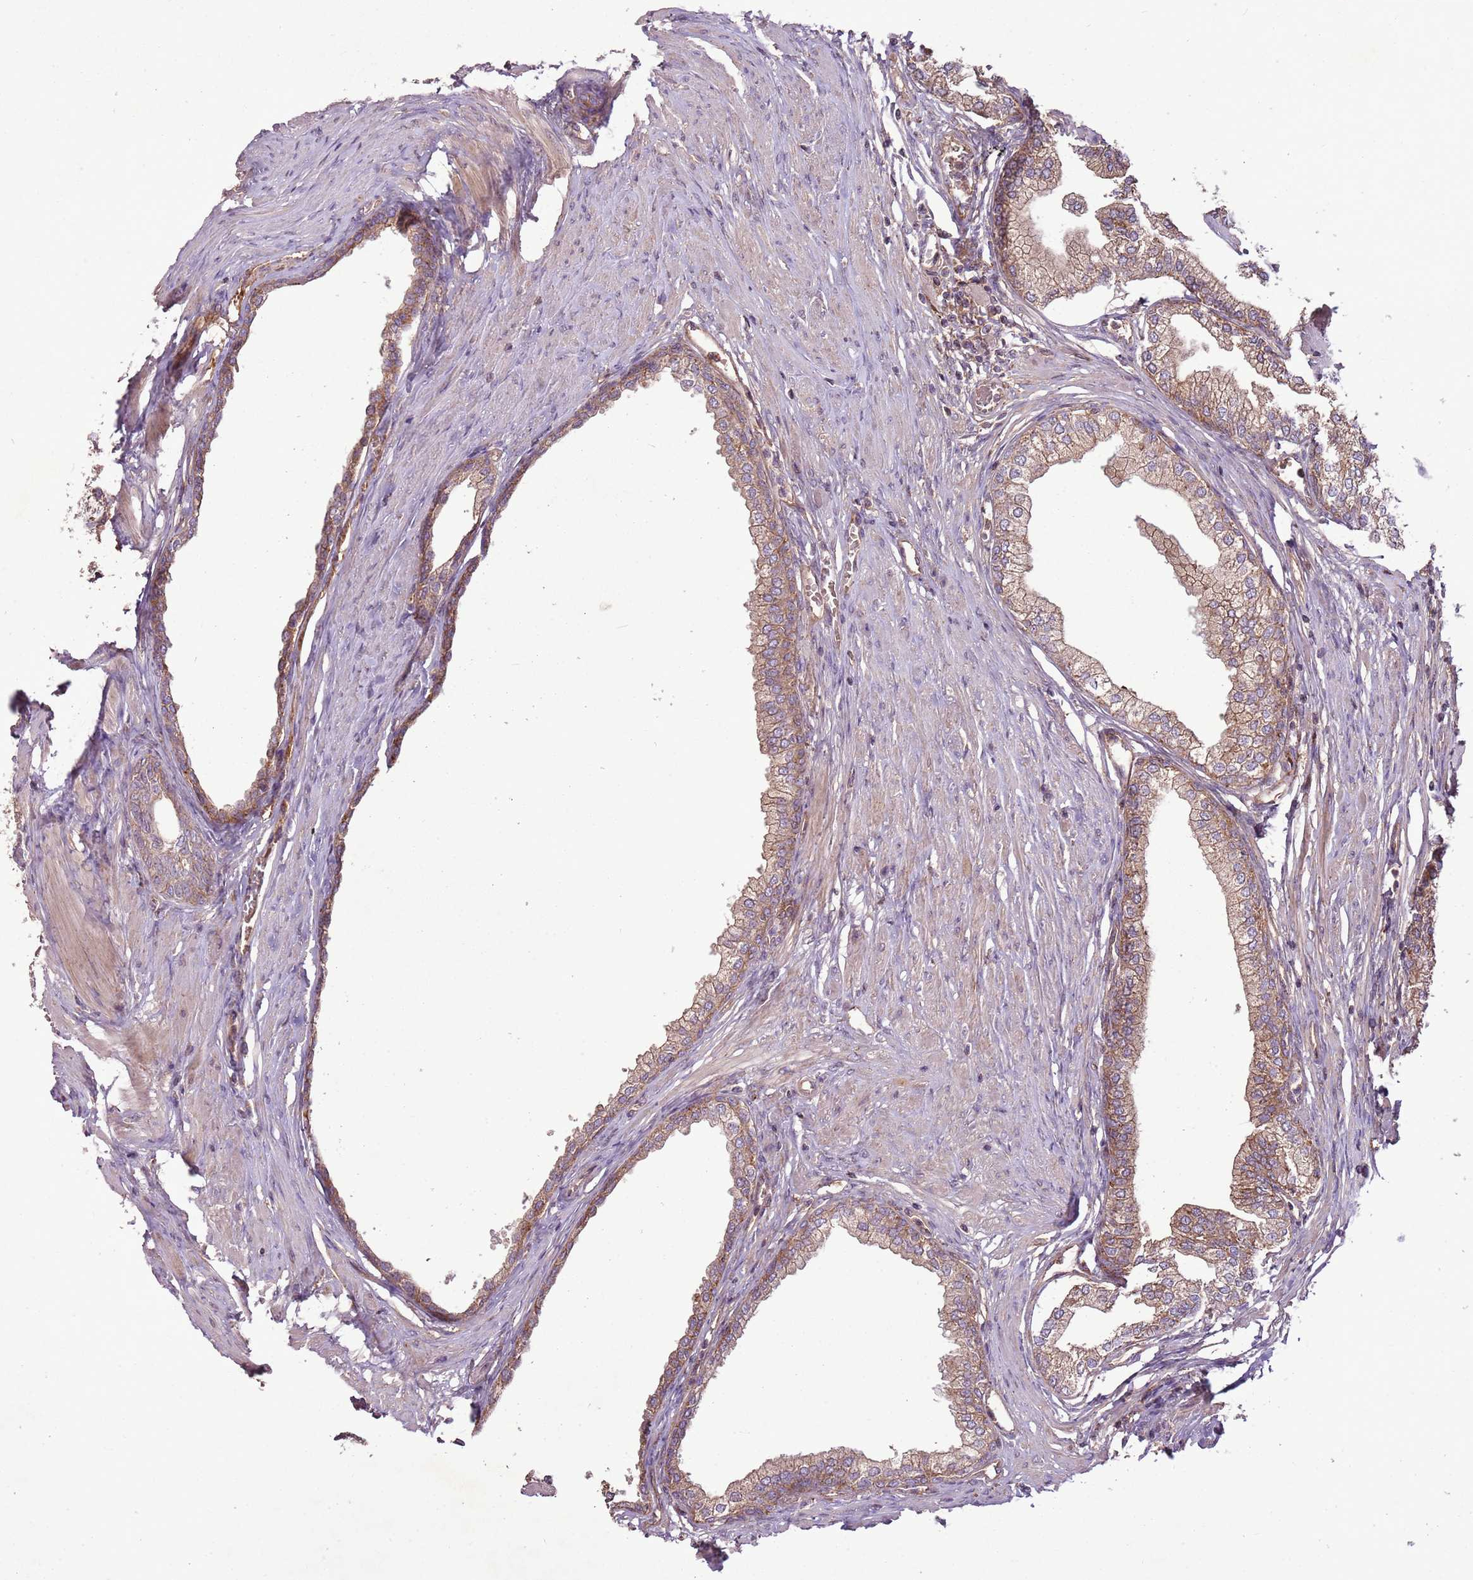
{"staining": {"intensity": "moderate", "quantity": "25%-75%", "location": "cytoplasmic/membranous"}, "tissue": "prostate", "cell_type": "Glandular cells", "image_type": "normal", "snomed": [{"axis": "morphology", "description": "Normal tissue, NOS"}, {"axis": "morphology", "description": "Urothelial carcinoma, Low grade"}, {"axis": "topography", "description": "Urinary bladder"}, {"axis": "topography", "description": "Prostate"}], "caption": "A brown stain labels moderate cytoplasmic/membranous staining of a protein in glandular cells of unremarkable human prostate. (DAB (3,3'-diaminobenzidine) = brown stain, brightfield microscopy at high magnification).", "gene": "ANKRD24", "patient": {"sex": "male", "age": 60}}